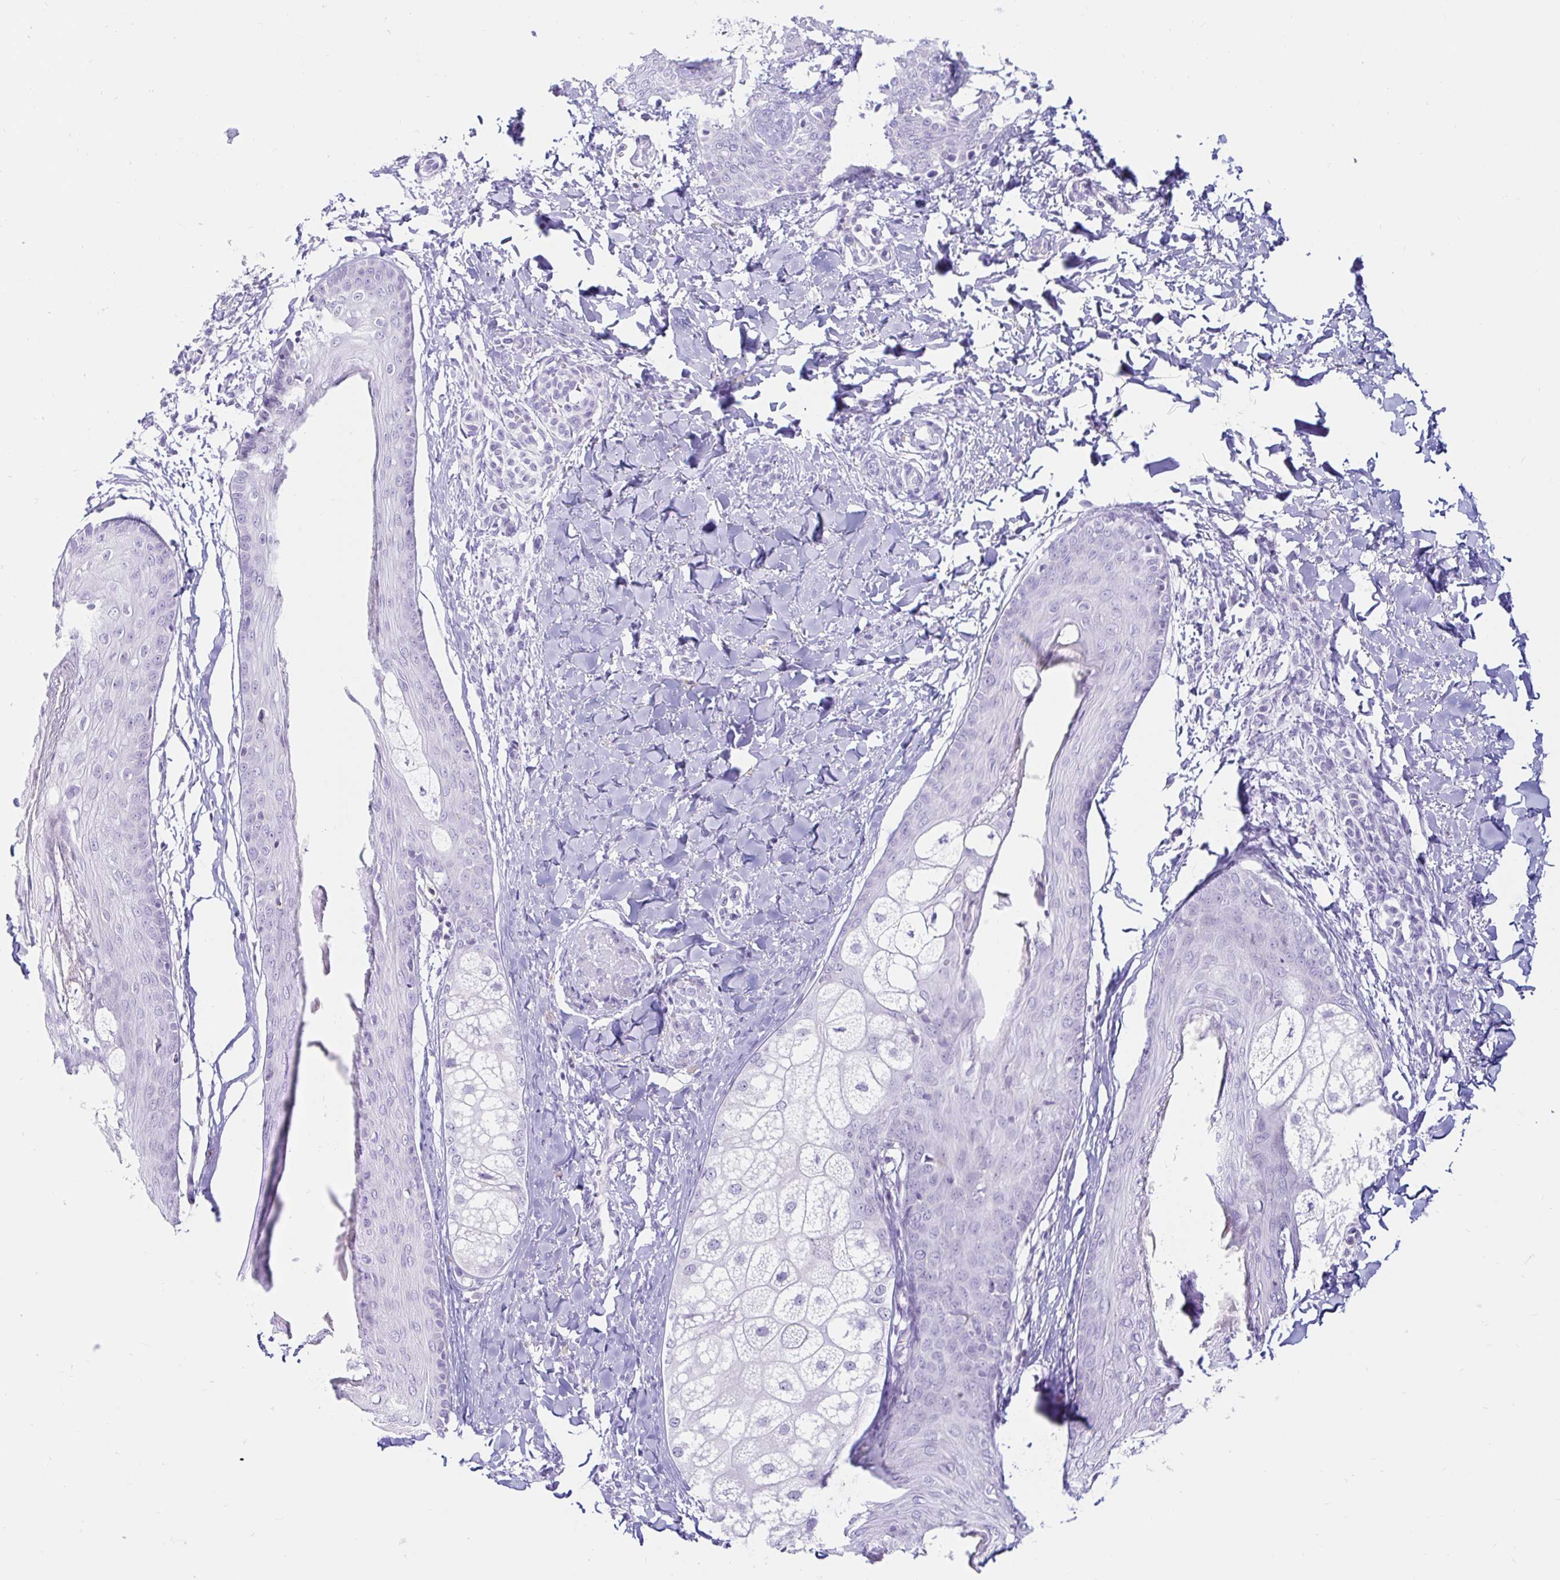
{"staining": {"intensity": "negative", "quantity": "none", "location": "none"}, "tissue": "skin", "cell_type": "Fibroblasts", "image_type": "normal", "snomed": [{"axis": "morphology", "description": "Normal tissue, NOS"}, {"axis": "topography", "description": "Skin"}], "caption": "This image is of benign skin stained with immunohistochemistry (IHC) to label a protein in brown with the nuclei are counter-stained blue. There is no expression in fibroblasts.", "gene": "BEST1", "patient": {"sex": "male", "age": 16}}